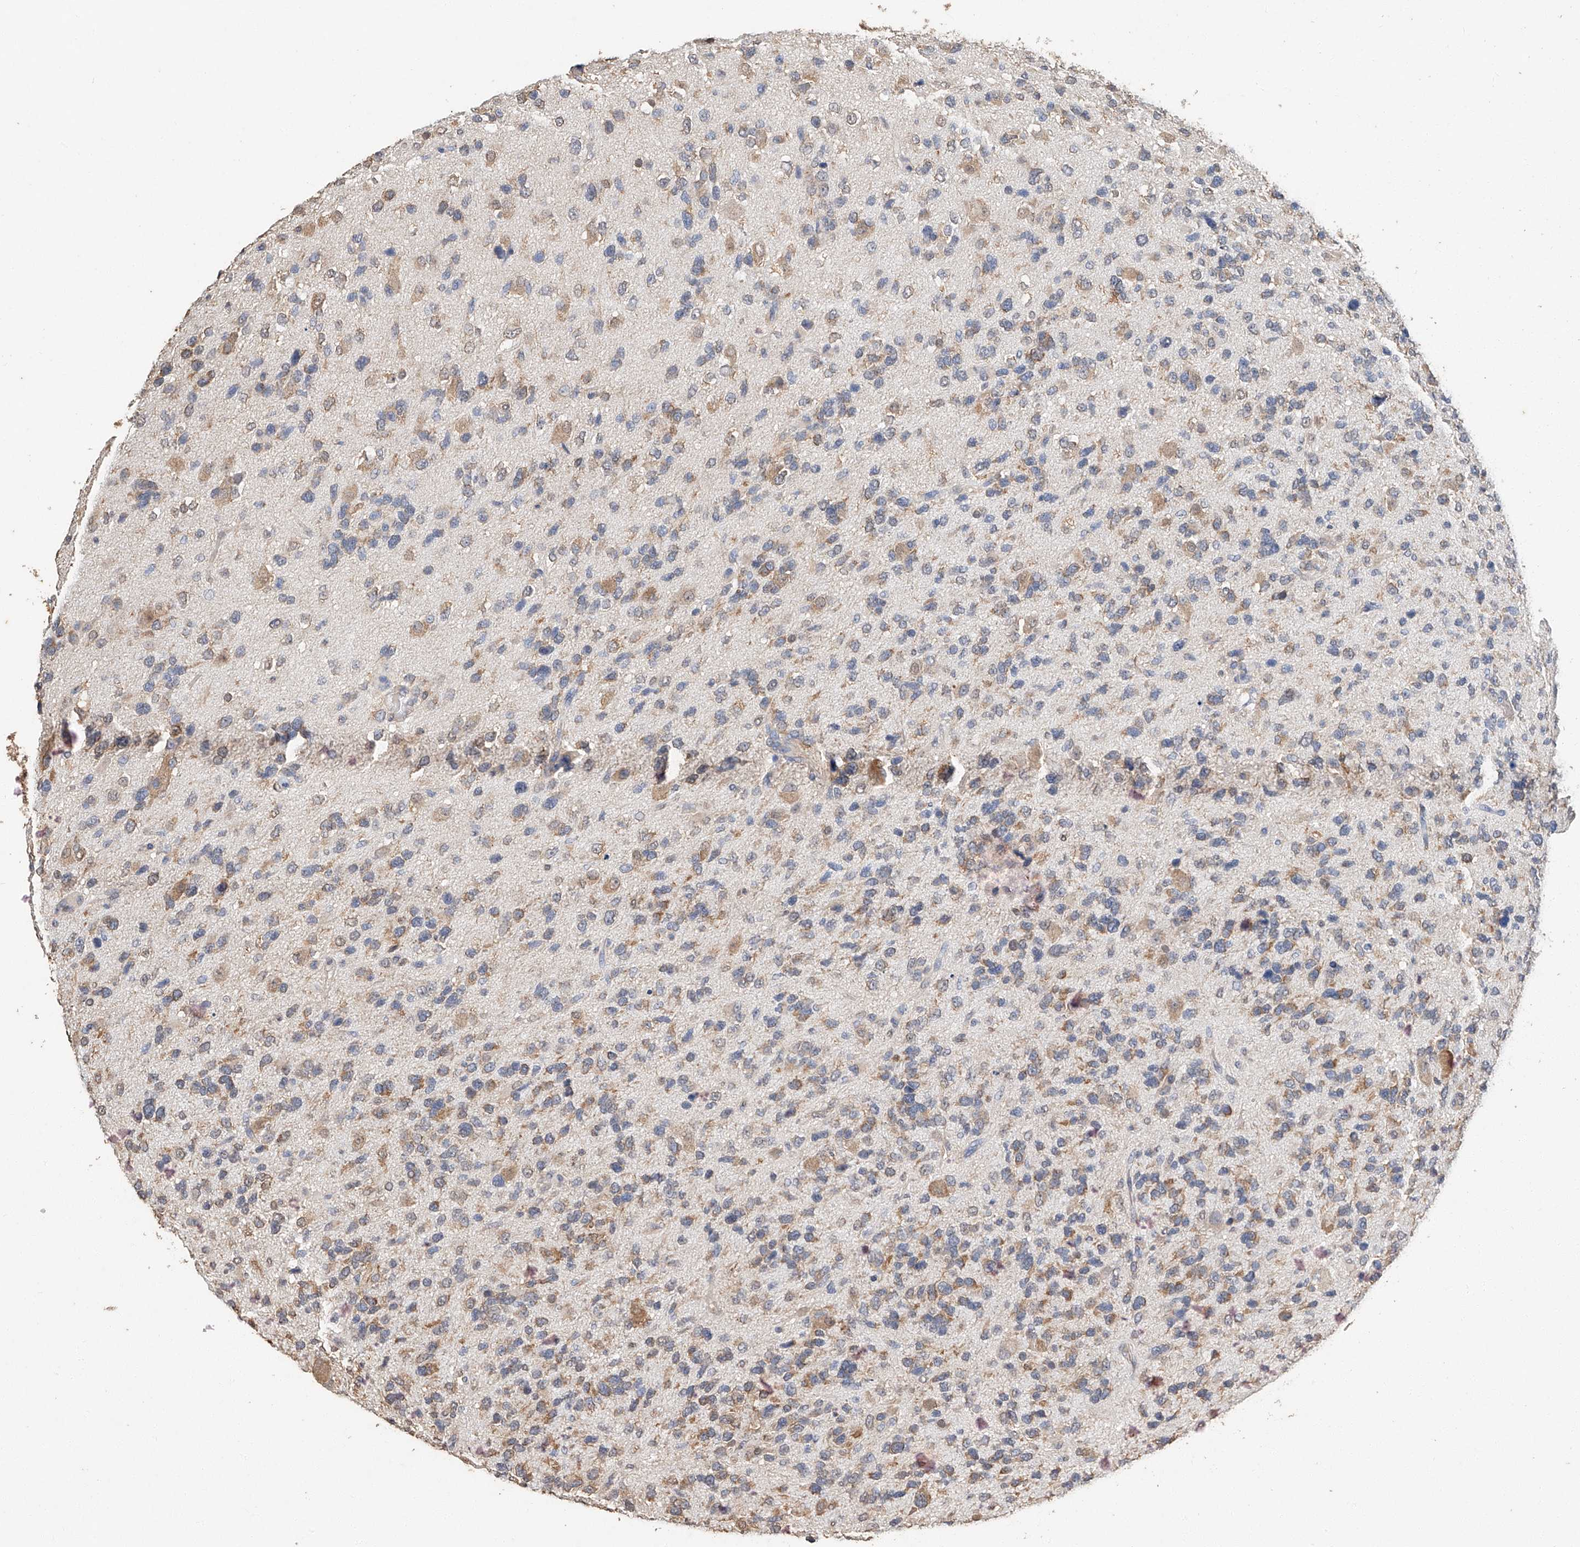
{"staining": {"intensity": "moderate", "quantity": "25%-75%", "location": "cytoplasmic/membranous"}, "tissue": "glioma", "cell_type": "Tumor cells", "image_type": "cancer", "snomed": [{"axis": "morphology", "description": "Glioma, malignant, High grade"}, {"axis": "topography", "description": "Brain"}], "caption": "A medium amount of moderate cytoplasmic/membranous staining is identified in approximately 25%-75% of tumor cells in glioma tissue.", "gene": "CERS4", "patient": {"sex": "female", "age": 58}}